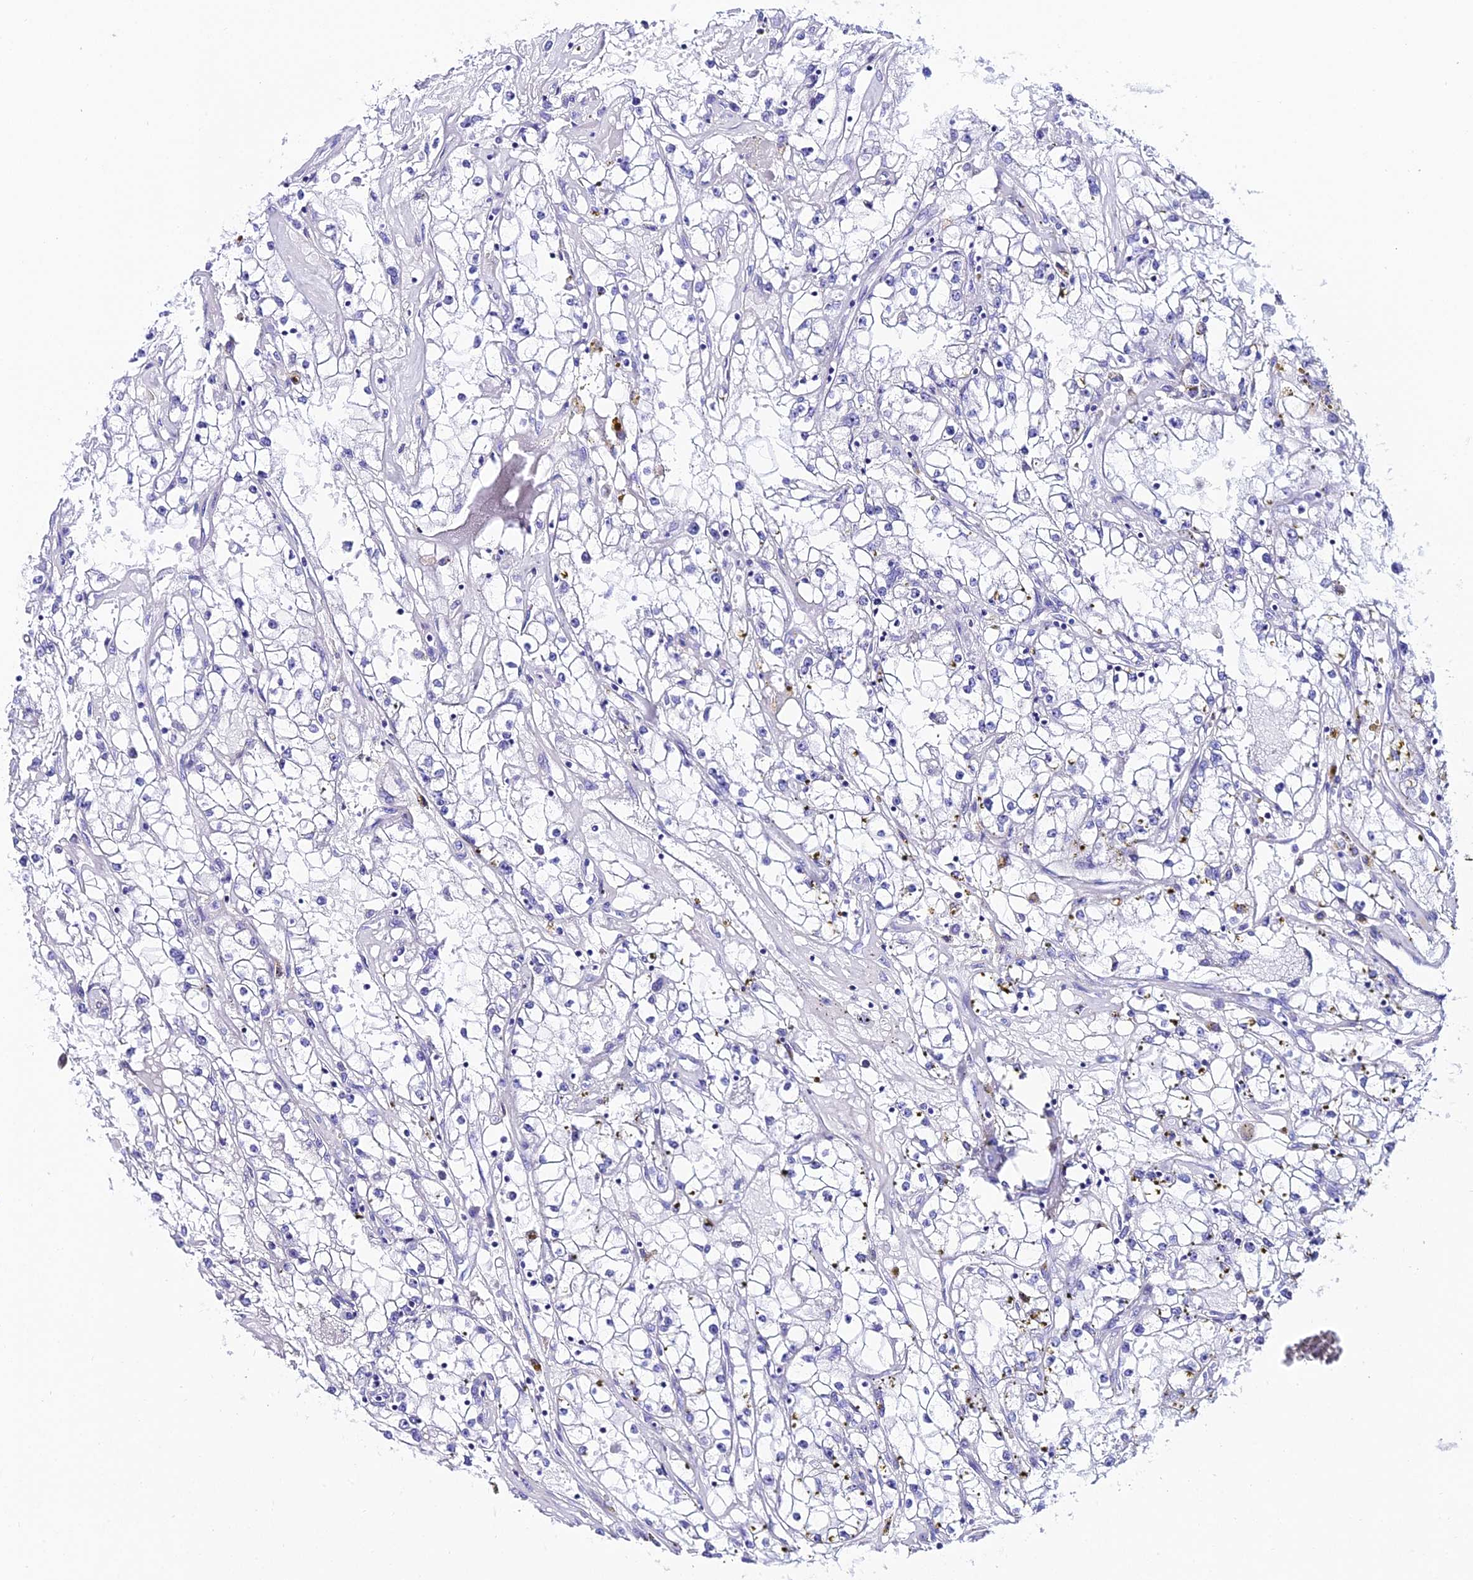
{"staining": {"intensity": "negative", "quantity": "none", "location": "none"}, "tissue": "renal cancer", "cell_type": "Tumor cells", "image_type": "cancer", "snomed": [{"axis": "morphology", "description": "Adenocarcinoma, NOS"}, {"axis": "topography", "description": "Kidney"}], "caption": "Immunohistochemical staining of adenocarcinoma (renal) exhibits no significant positivity in tumor cells.", "gene": "DDX19A", "patient": {"sex": "male", "age": 56}}